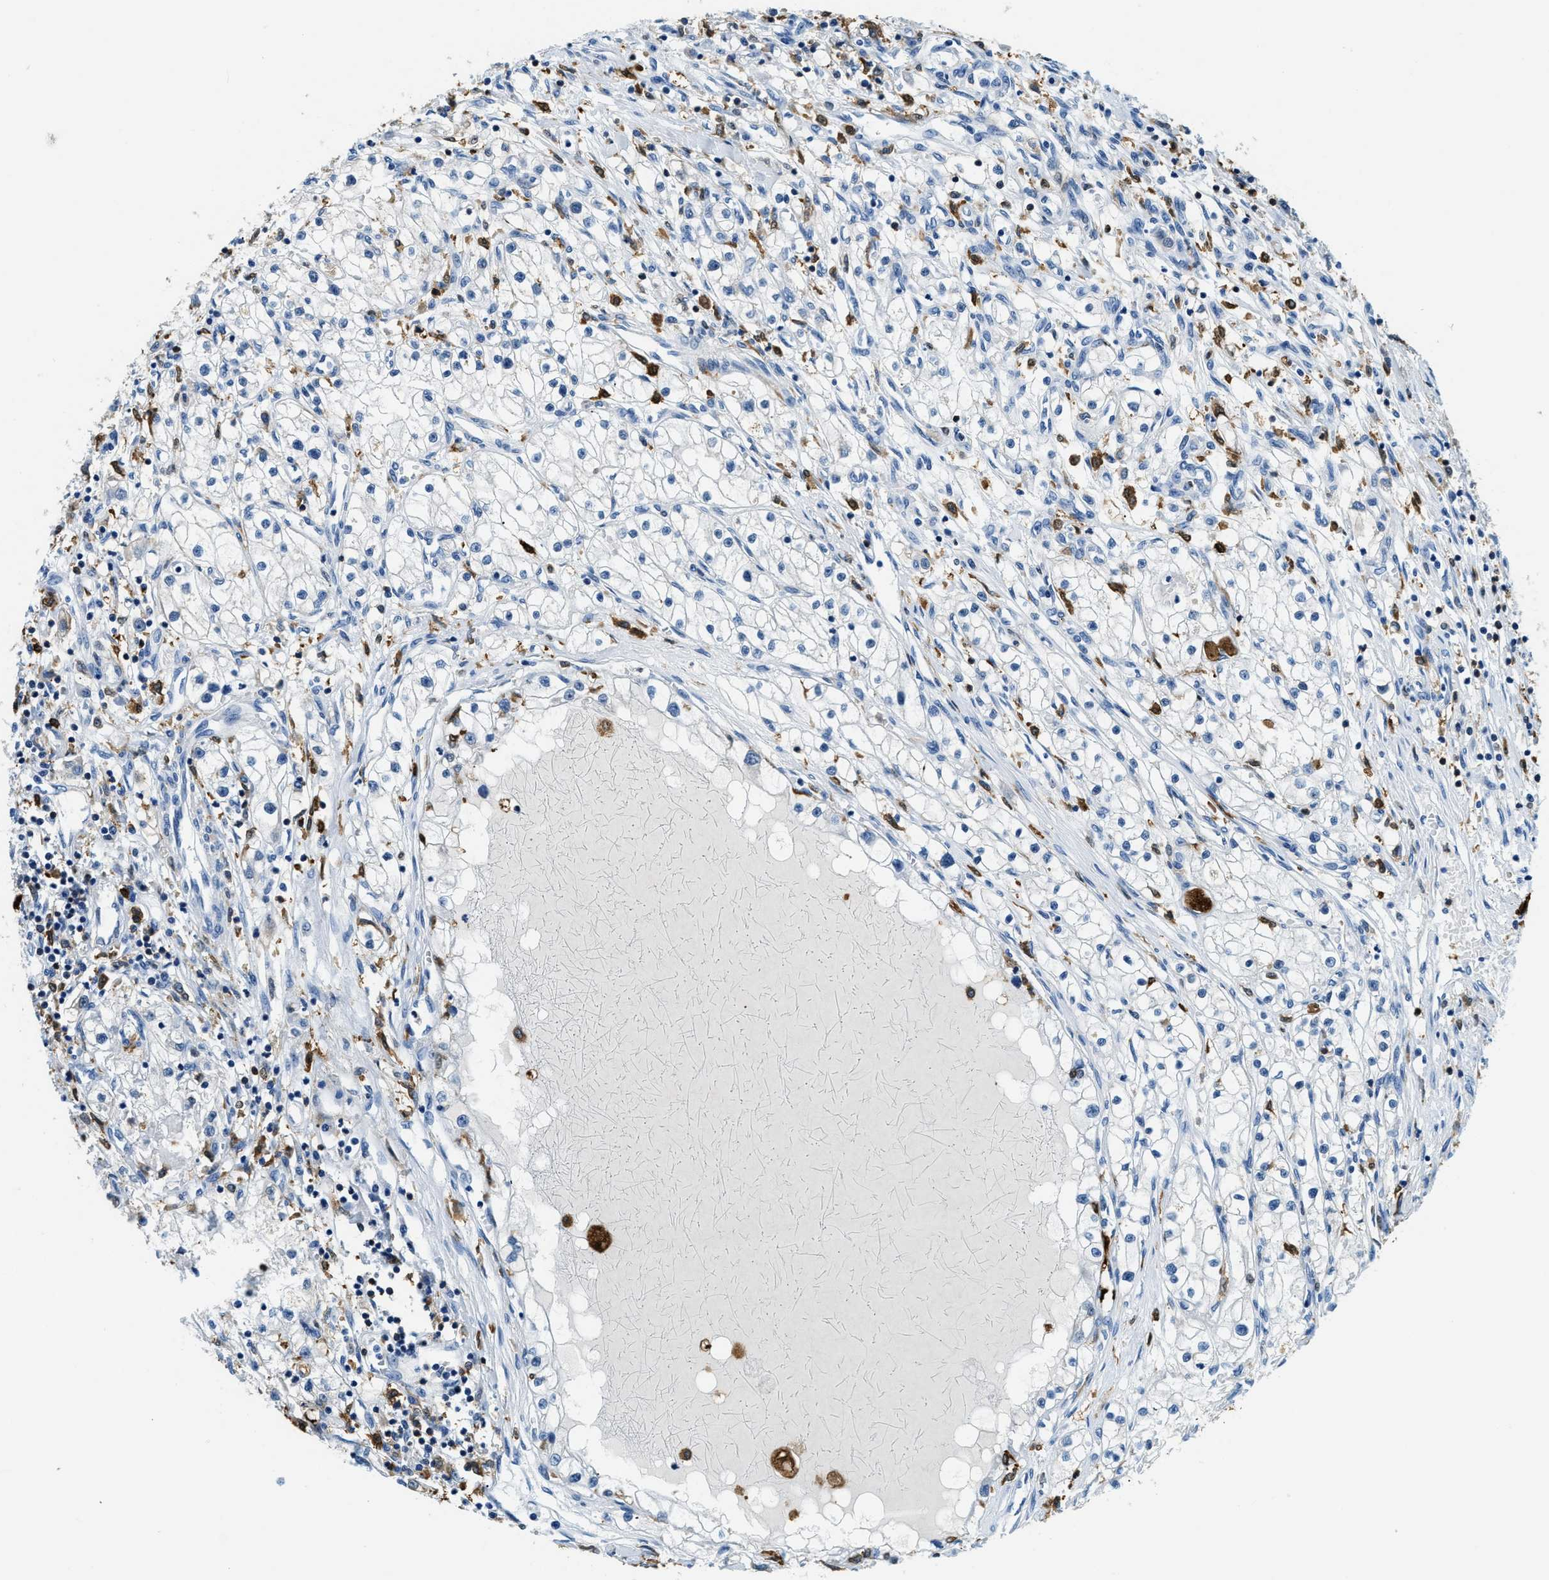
{"staining": {"intensity": "negative", "quantity": "none", "location": "none"}, "tissue": "renal cancer", "cell_type": "Tumor cells", "image_type": "cancer", "snomed": [{"axis": "morphology", "description": "Adenocarcinoma, NOS"}, {"axis": "topography", "description": "Kidney"}], "caption": "Renal cancer (adenocarcinoma) was stained to show a protein in brown. There is no significant positivity in tumor cells. (Immunohistochemistry (ihc), brightfield microscopy, high magnification).", "gene": "CAPG", "patient": {"sex": "male", "age": 68}}